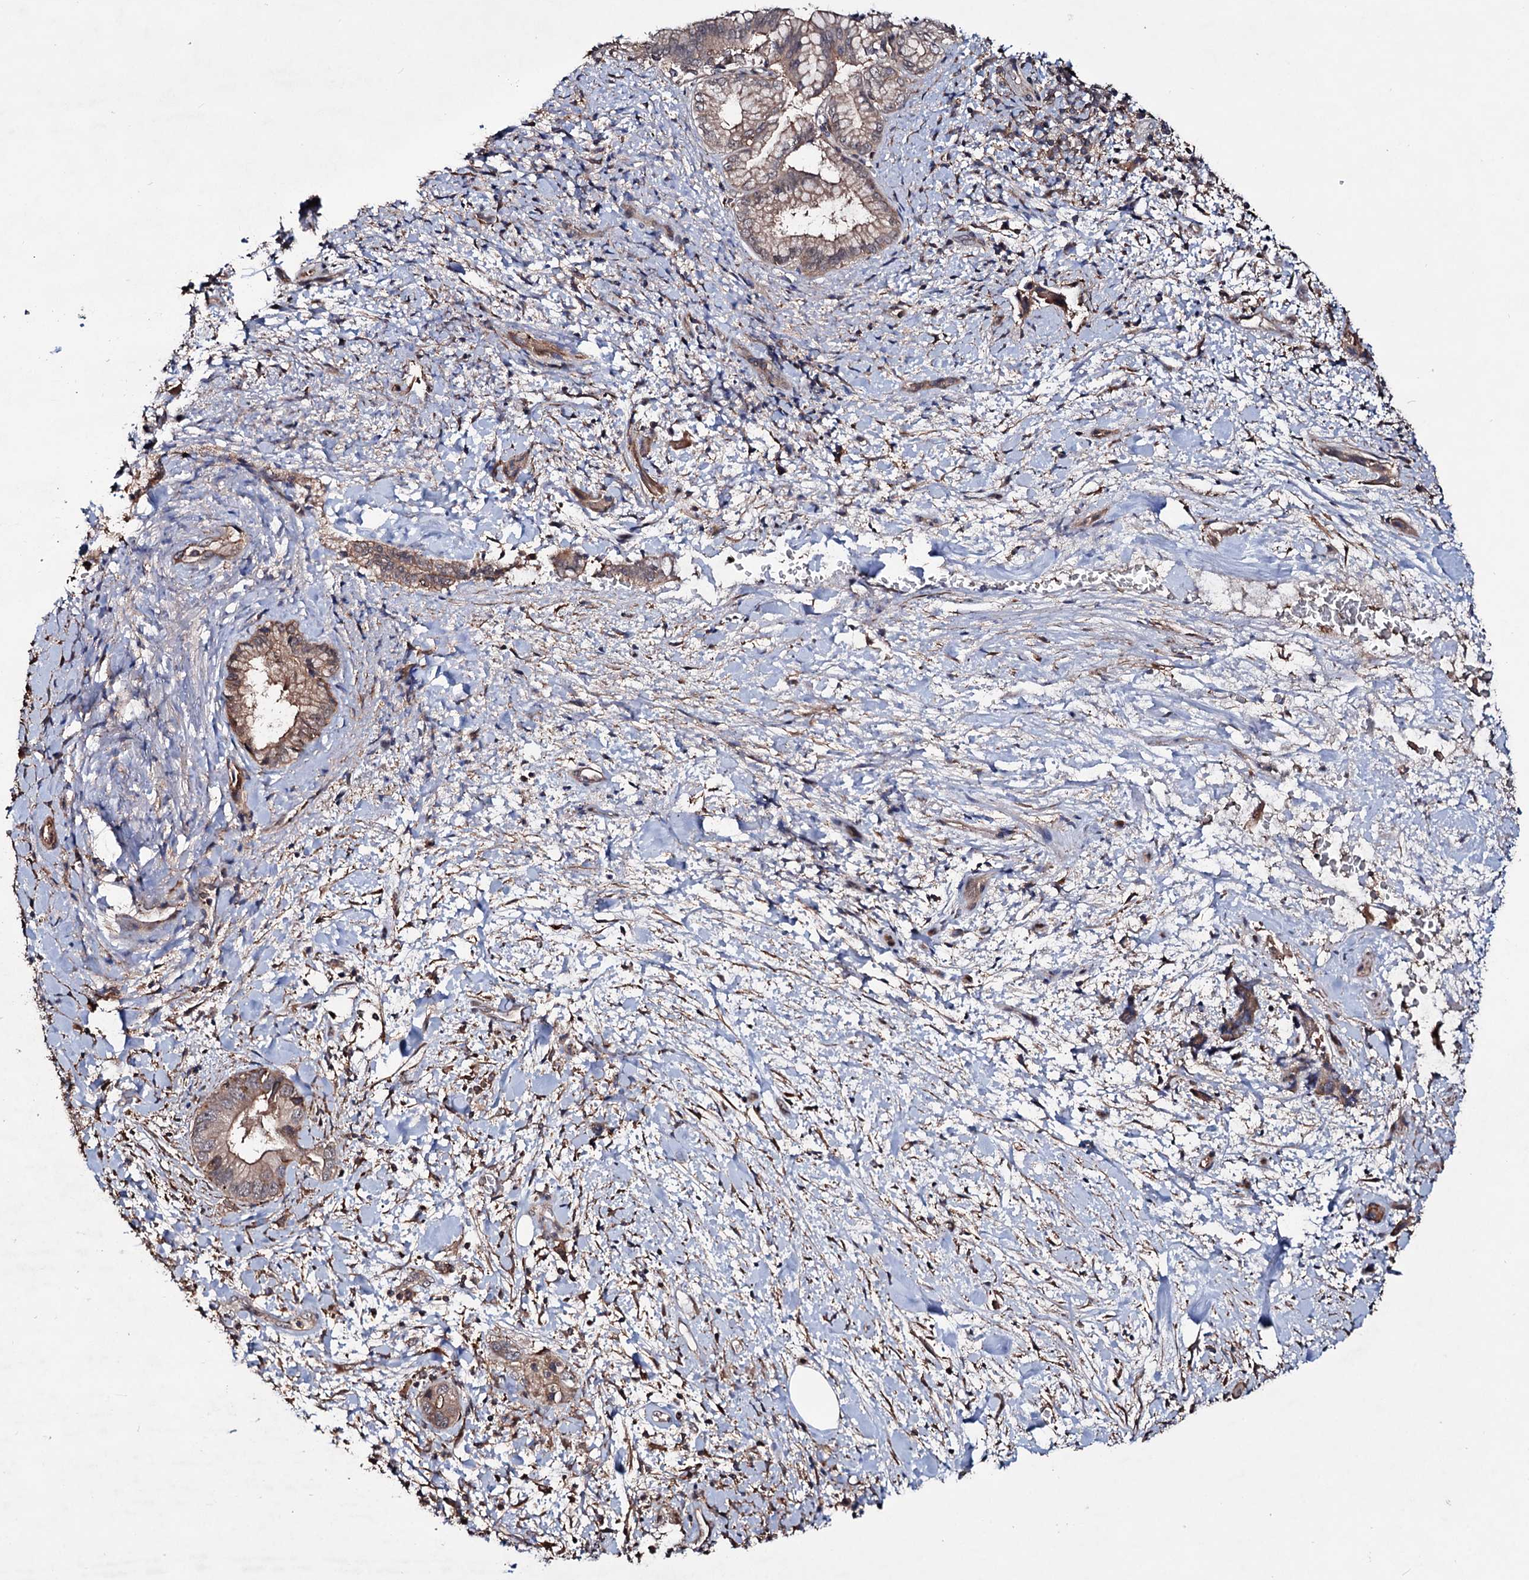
{"staining": {"intensity": "weak", "quantity": ">75%", "location": "cytoplasmic/membranous"}, "tissue": "pancreatic cancer", "cell_type": "Tumor cells", "image_type": "cancer", "snomed": [{"axis": "morphology", "description": "Adenocarcinoma, NOS"}, {"axis": "topography", "description": "Pancreas"}], "caption": "The histopathology image exhibits immunohistochemical staining of adenocarcinoma (pancreatic). There is weak cytoplasmic/membranous staining is seen in about >75% of tumor cells. The protein is stained brown, and the nuclei are stained in blue (DAB IHC with brightfield microscopy, high magnification).", "gene": "GRIP1", "patient": {"sex": "female", "age": 78}}